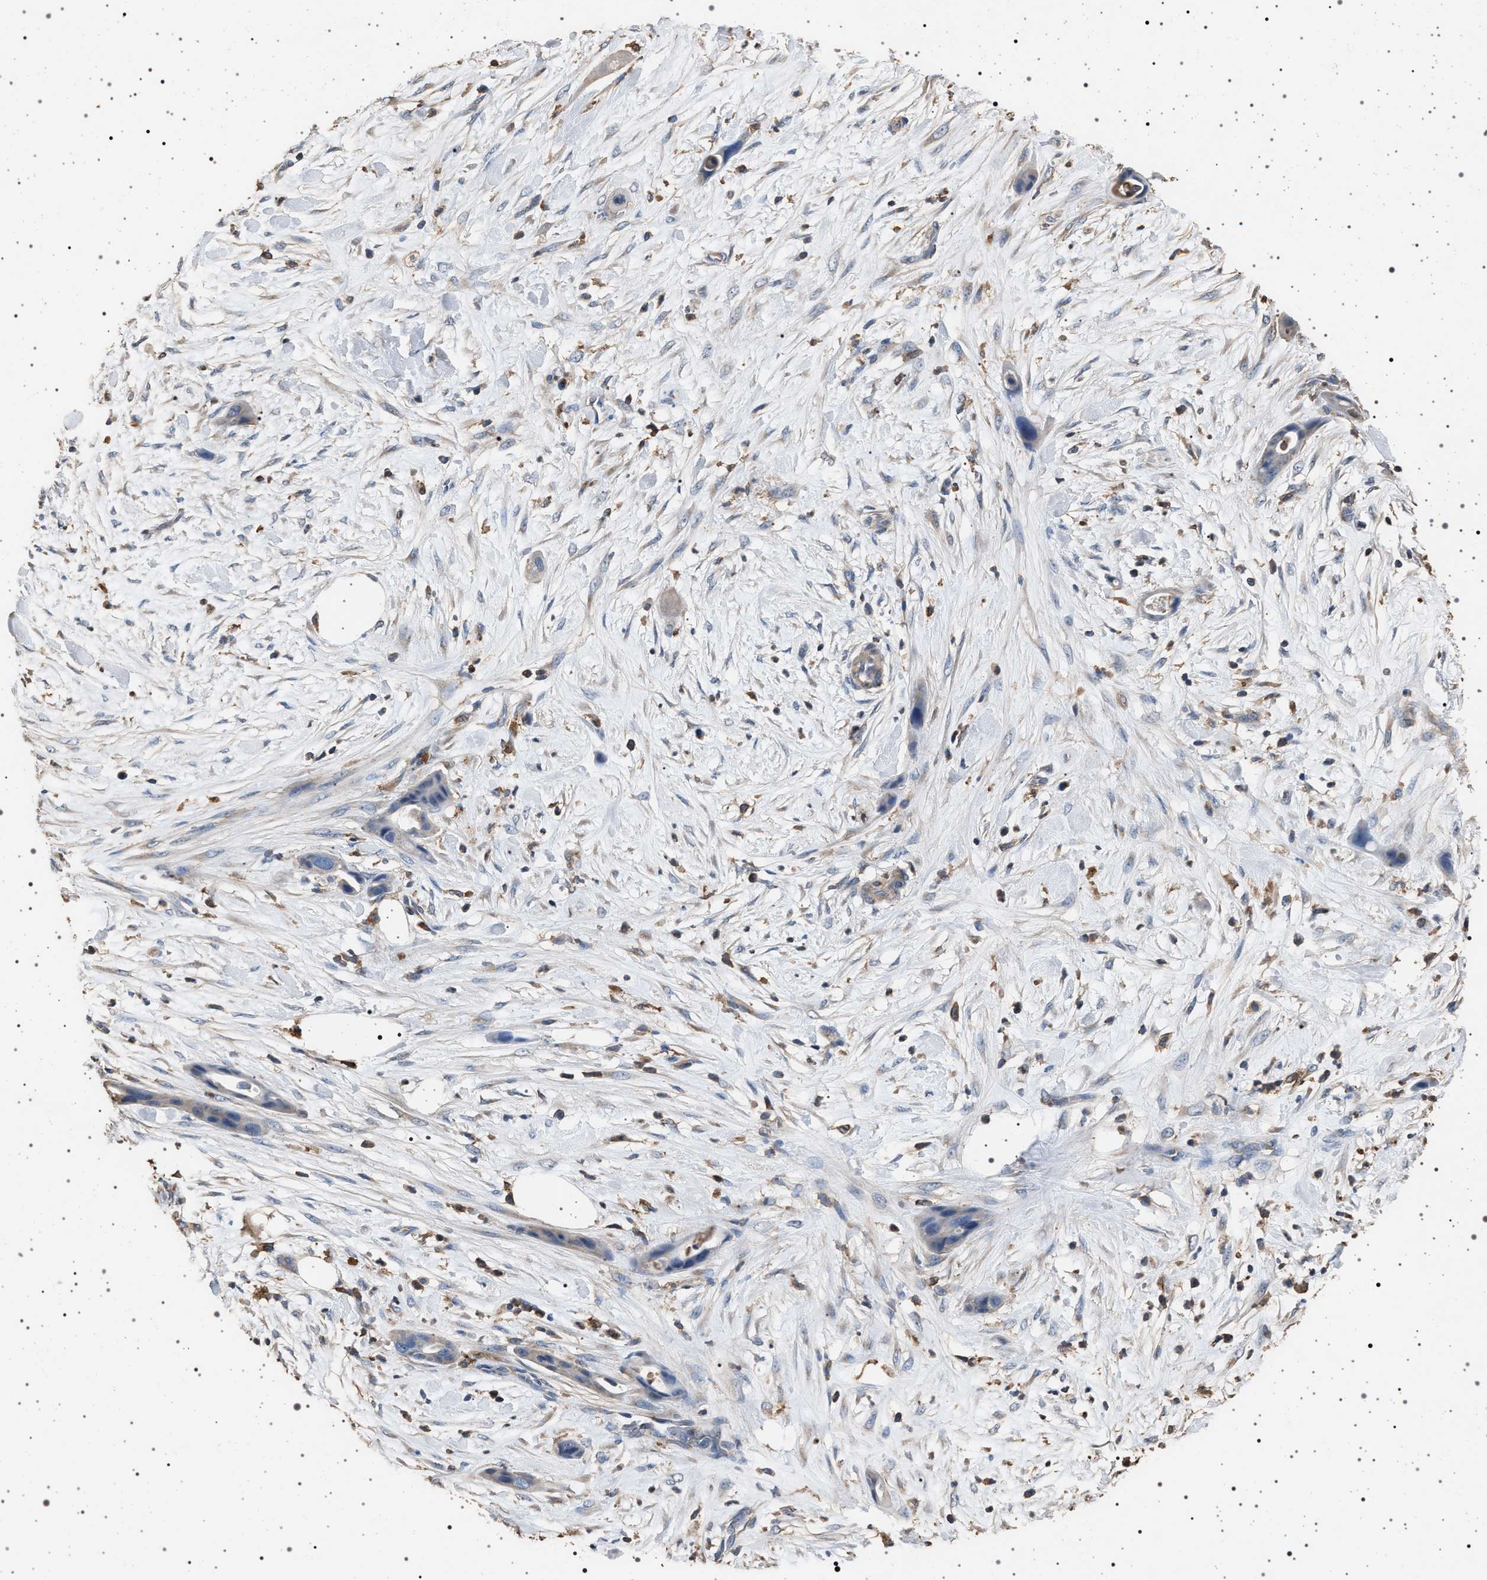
{"staining": {"intensity": "negative", "quantity": "none", "location": "none"}, "tissue": "pancreatic cancer", "cell_type": "Tumor cells", "image_type": "cancer", "snomed": [{"axis": "morphology", "description": "Adenocarcinoma, NOS"}, {"axis": "topography", "description": "Pancreas"}], "caption": "Protein analysis of pancreatic cancer (adenocarcinoma) shows no significant positivity in tumor cells. (Brightfield microscopy of DAB immunohistochemistry (IHC) at high magnification).", "gene": "SMAP2", "patient": {"sex": "male", "age": 59}}